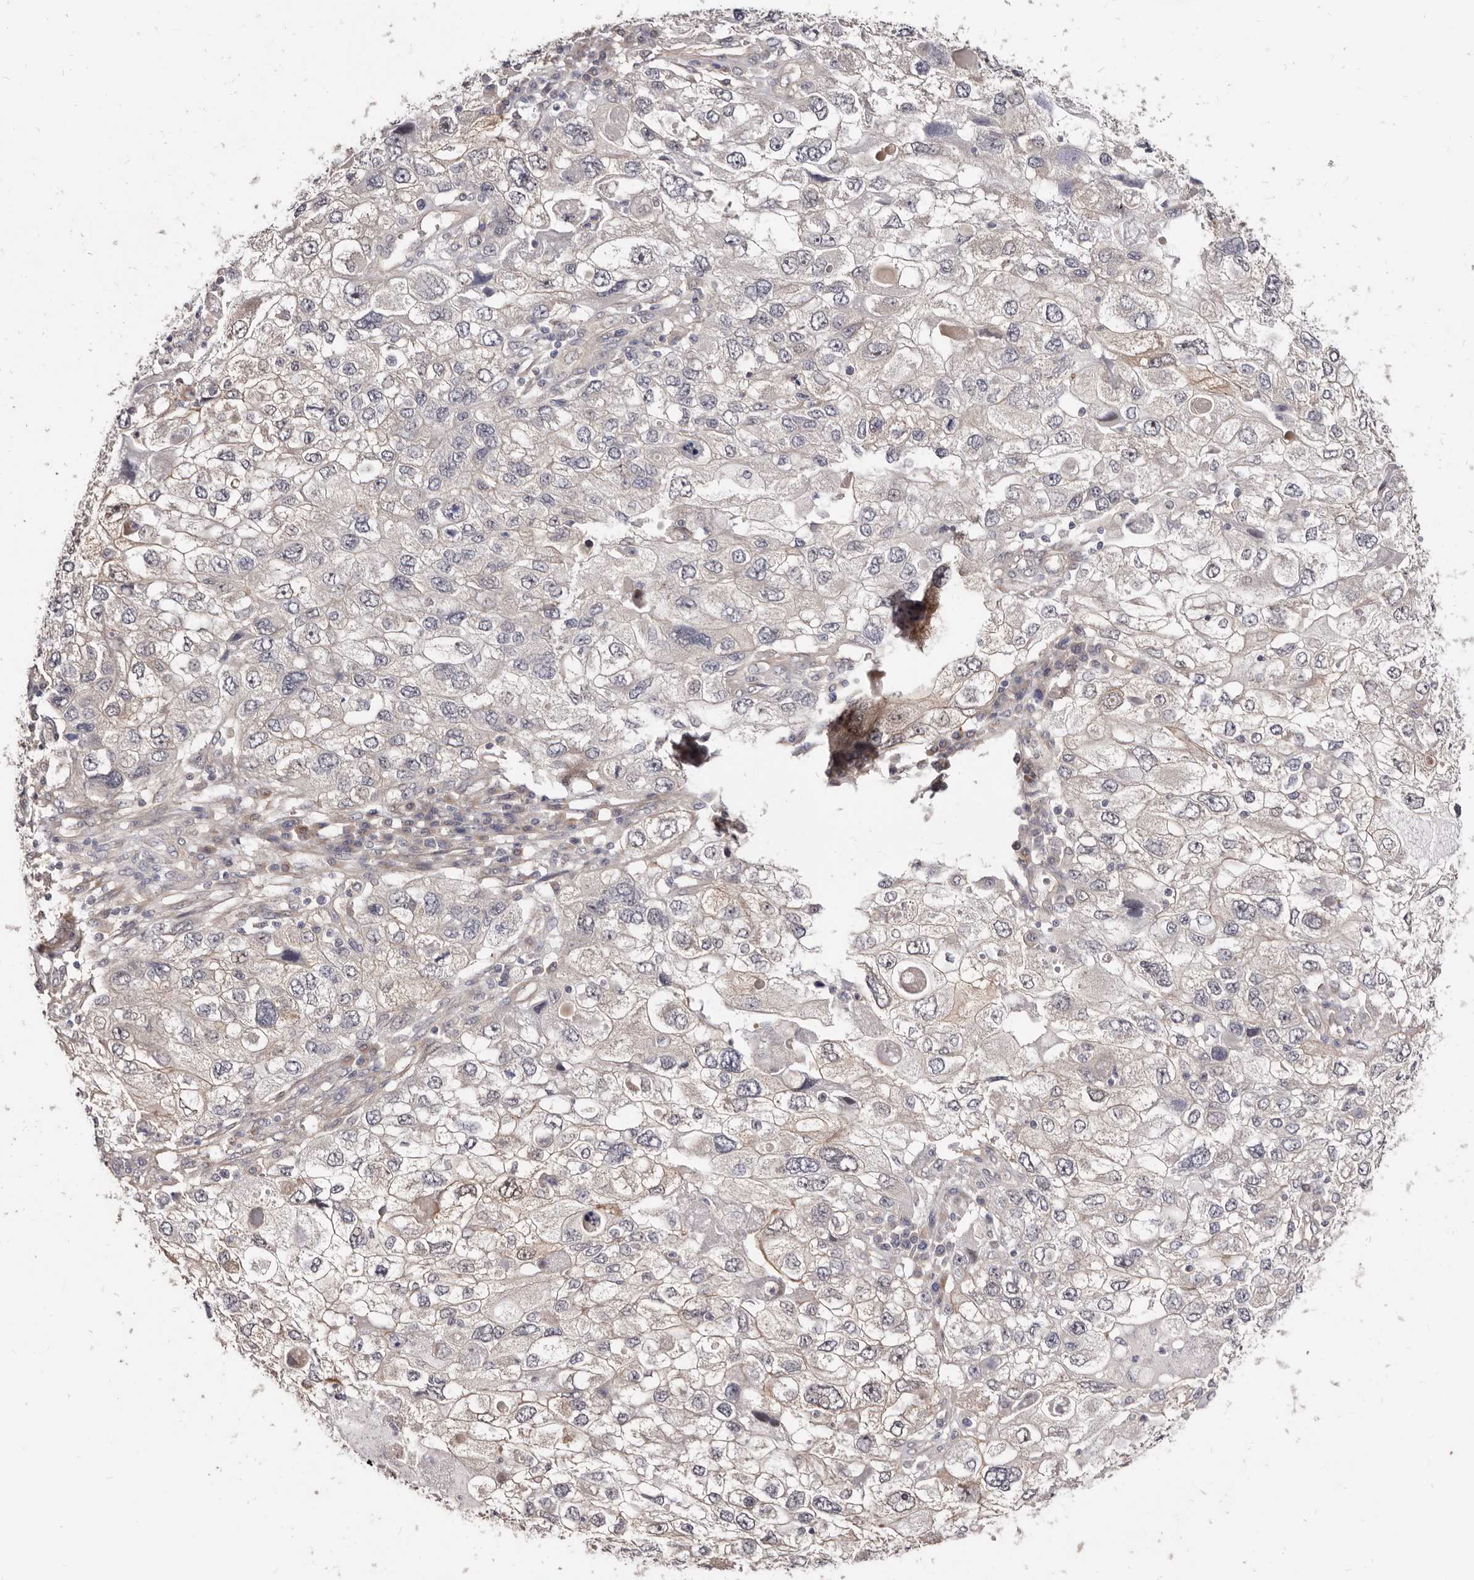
{"staining": {"intensity": "negative", "quantity": "none", "location": "none"}, "tissue": "endometrial cancer", "cell_type": "Tumor cells", "image_type": "cancer", "snomed": [{"axis": "morphology", "description": "Adenocarcinoma, NOS"}, {"axis": "topography", "description": "Endometrium"}], "caption": "A photomicrograph of endometrial cancer (adenocarcinoma) stained for a protein shows no brown staining in tumor cells.", "gene": "GPATCH4", "patient": {"sex": "female", "age": 49}}